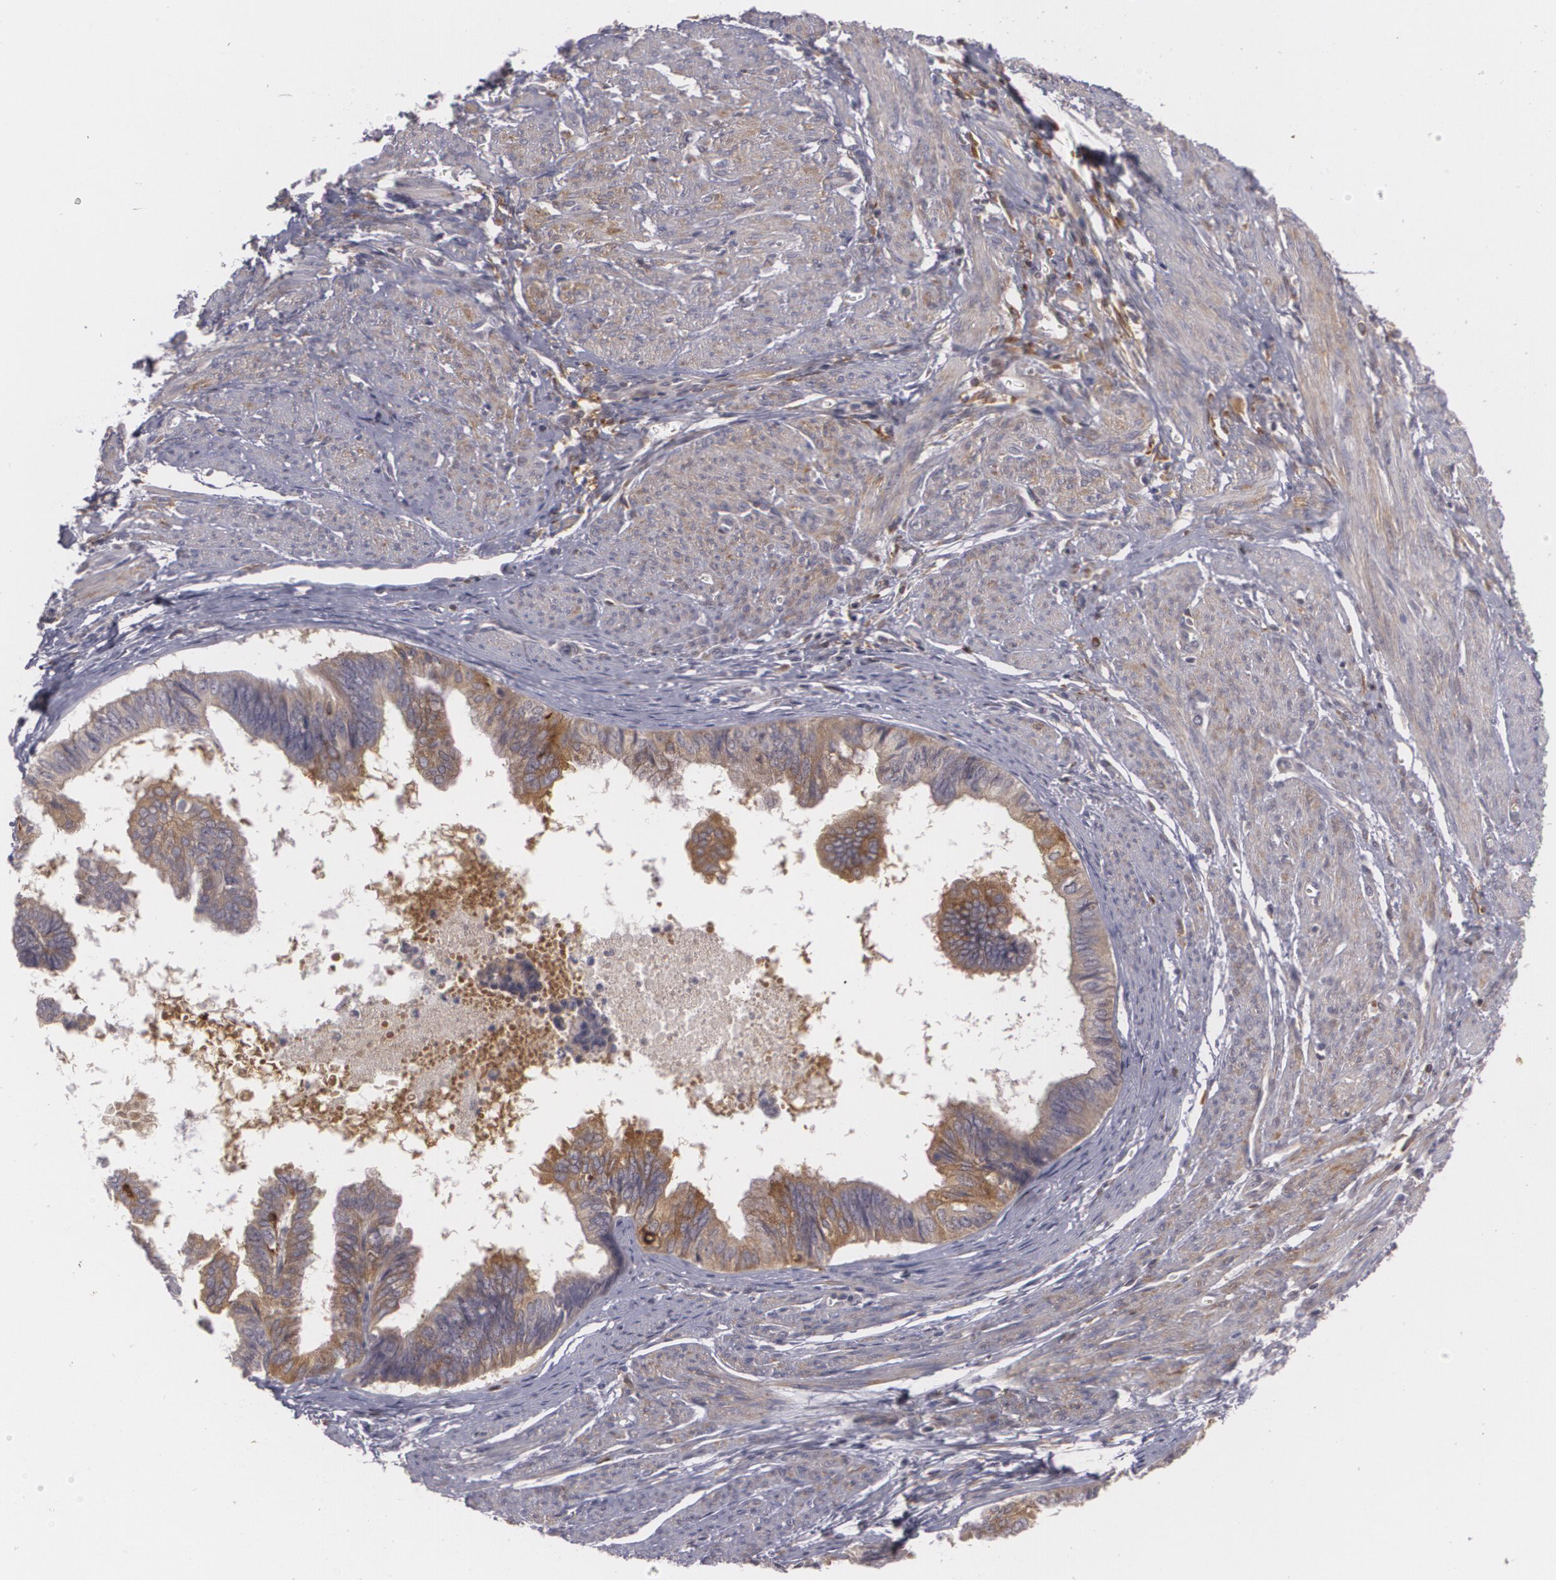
{"staining": {"intensity": "moderate", "quantity": ">75%", "location": "cytoplasmic/membranous"}, "tissue": "endometrial cancer", "cell_type": "Tumor cells", "image_type": "cancer", "snomed": [{"axis": "morphology", "description": "Adenocarcinoma, NOS"}, {"axis": "topography", "description": "Endometrium"}], "caption": "Endometrial cancer was stained to show a protein in brown. There is medium levels of moderate cytoplasmic/membranous positivity in about >75% of tumor cells.", "gene": "BIN1", "patient": {"sex": "female", "age": 75}}